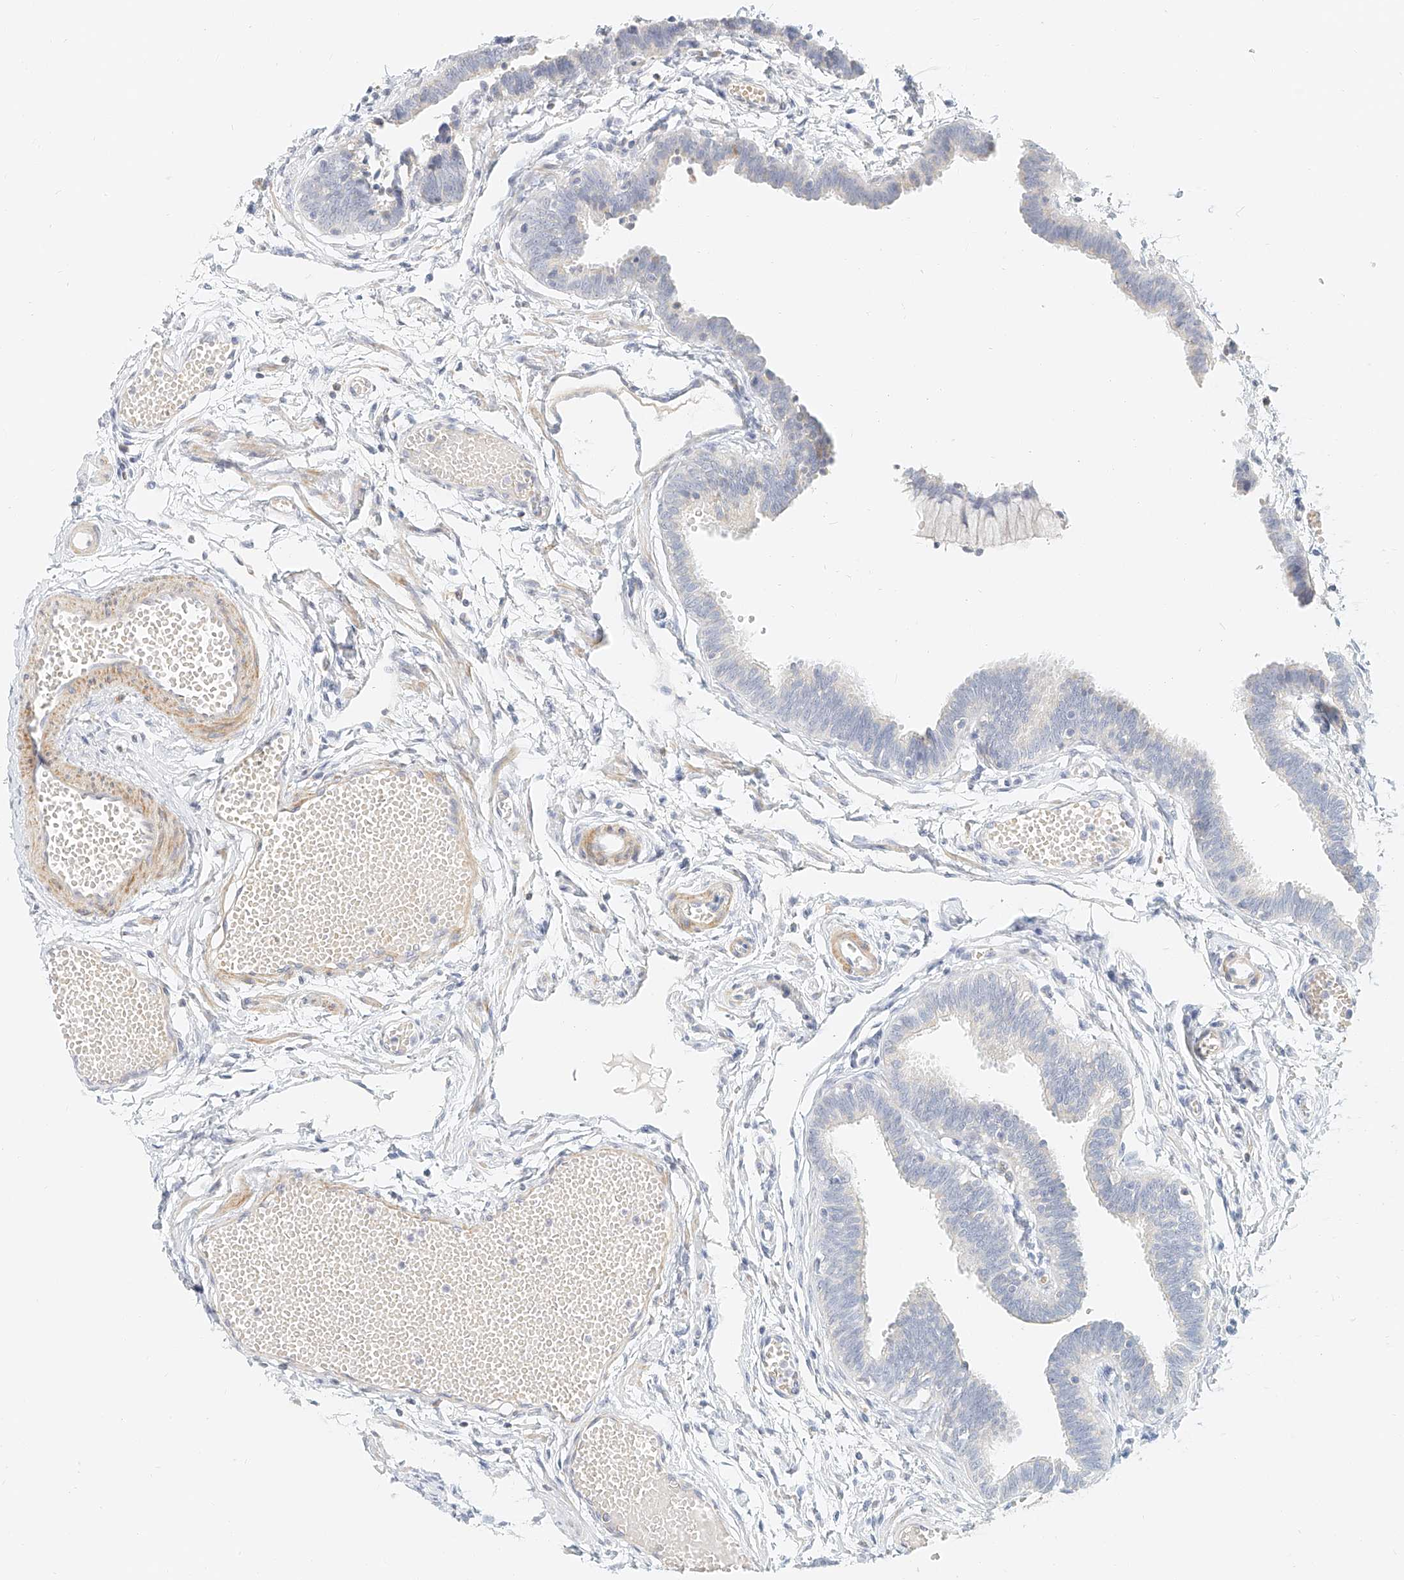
{"staining": {"intensity": "negative", "quantity": "none", "location": "none"}, "tissue": "fallopian tube", "cell_type": "Glandular cells", "image_type": "normal", "snomed": [{"axis": "morphology", "description": "Normal tissue, NOS"}, {"axis": "topography", "description": "Fallopian tube"}, {"axis": "topography", "description": "Ovary"}], "caption": "An image of human fallopian tube is negative for staining in glandular cells. (IHC, brightfield microscopy, high magnification).", "gene": "CXorf58", "patient": {"sex": "female", "age": 23}}